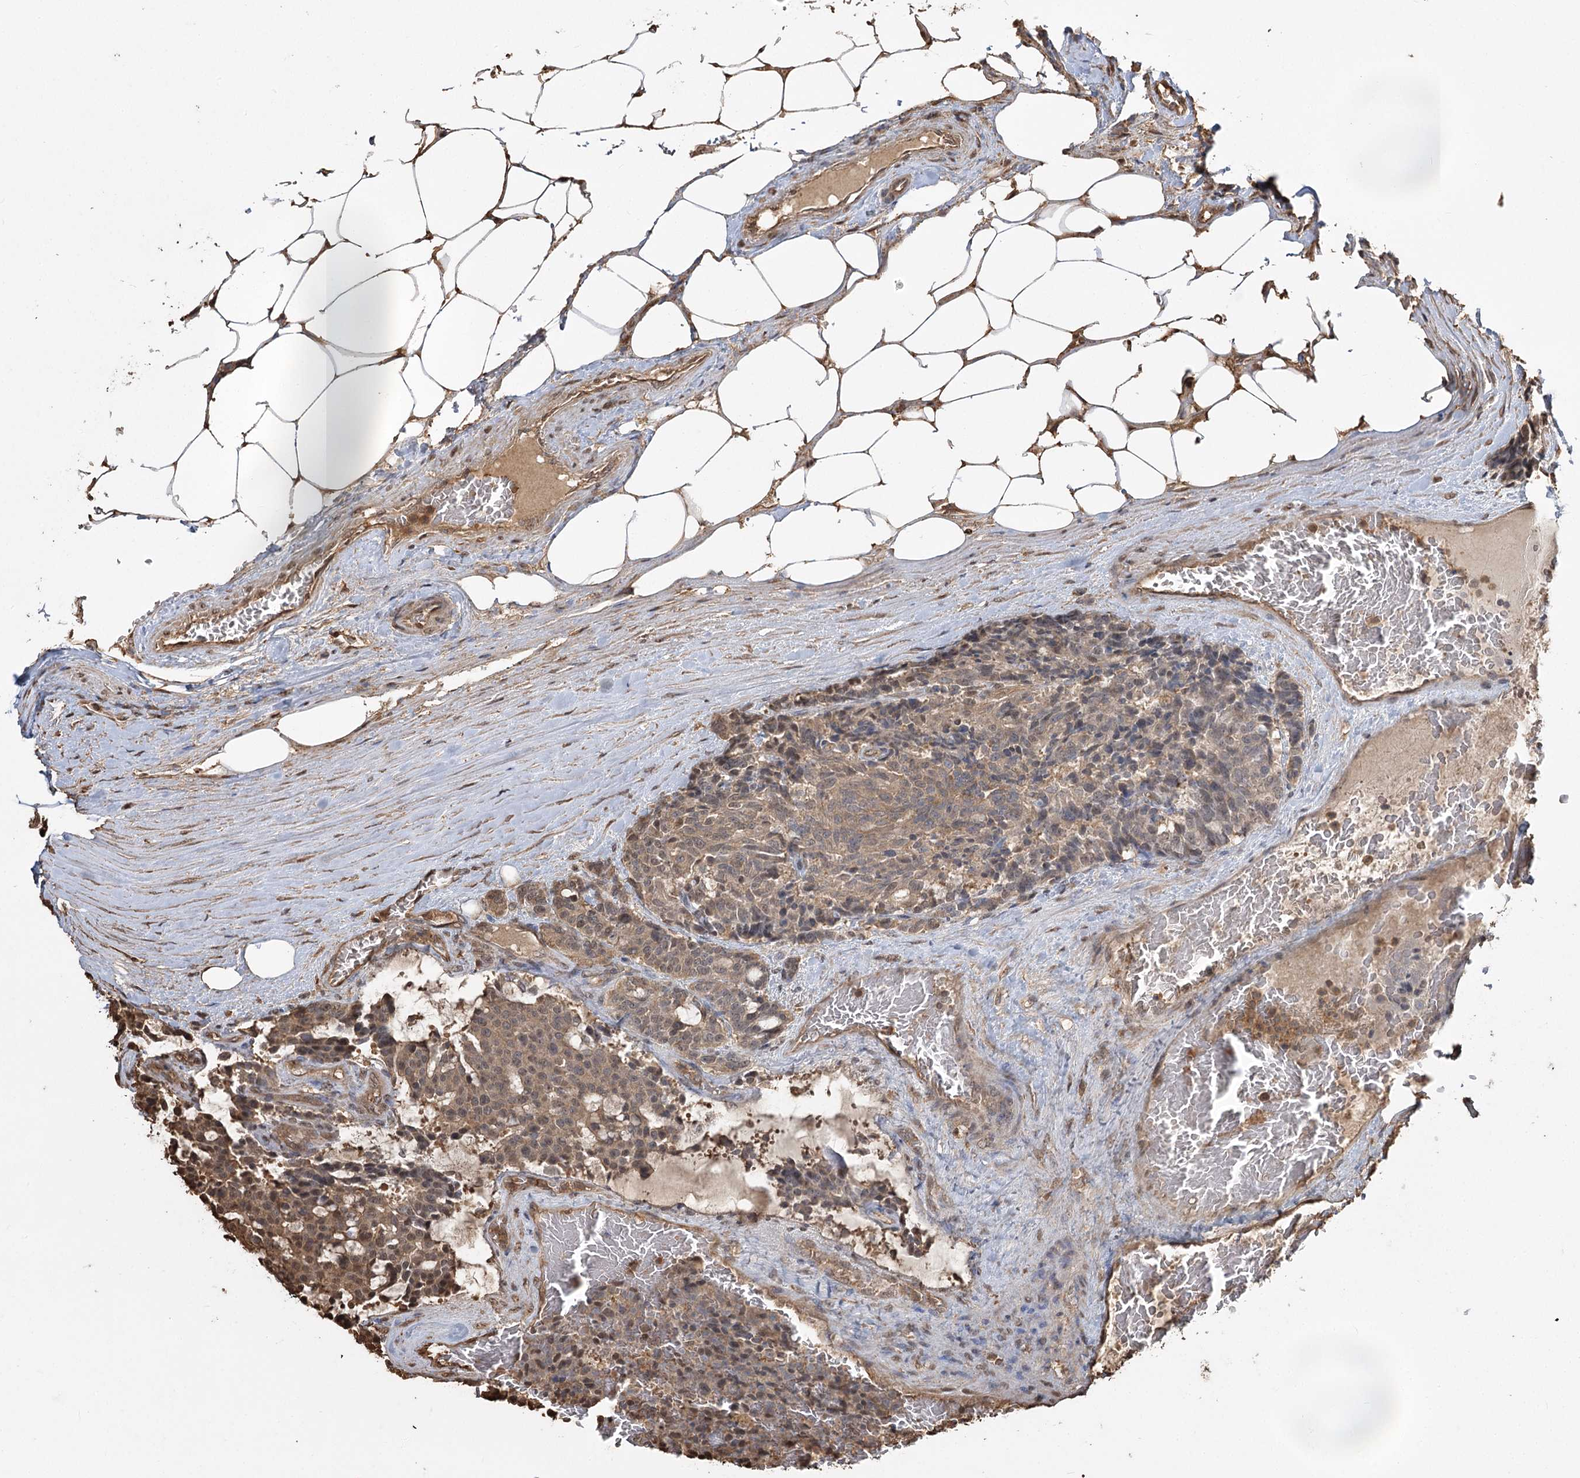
{"staining": {"intensity": "moderate", "quantity": "25%-75%", "location": "cytoplasmic/membranous,nuclear"}, "tissue": "carcinoid", "cell_type": "Tumor cells", "image_type": "cancer", "snomed": [{"axis": "morphology", "description": "Carcinoid, malignant, NOS"}, {"axis": "topography", "description": "Pancreas"}], "caption": "Malignant carcinoid stained with a brown dye exhibits moderate cytoplasmic/membranous and nuclear positive staining in about 25%-75% of tumor cells.", "gene": "PLCH1", "patient": {"sex": "female", "age": 54}}